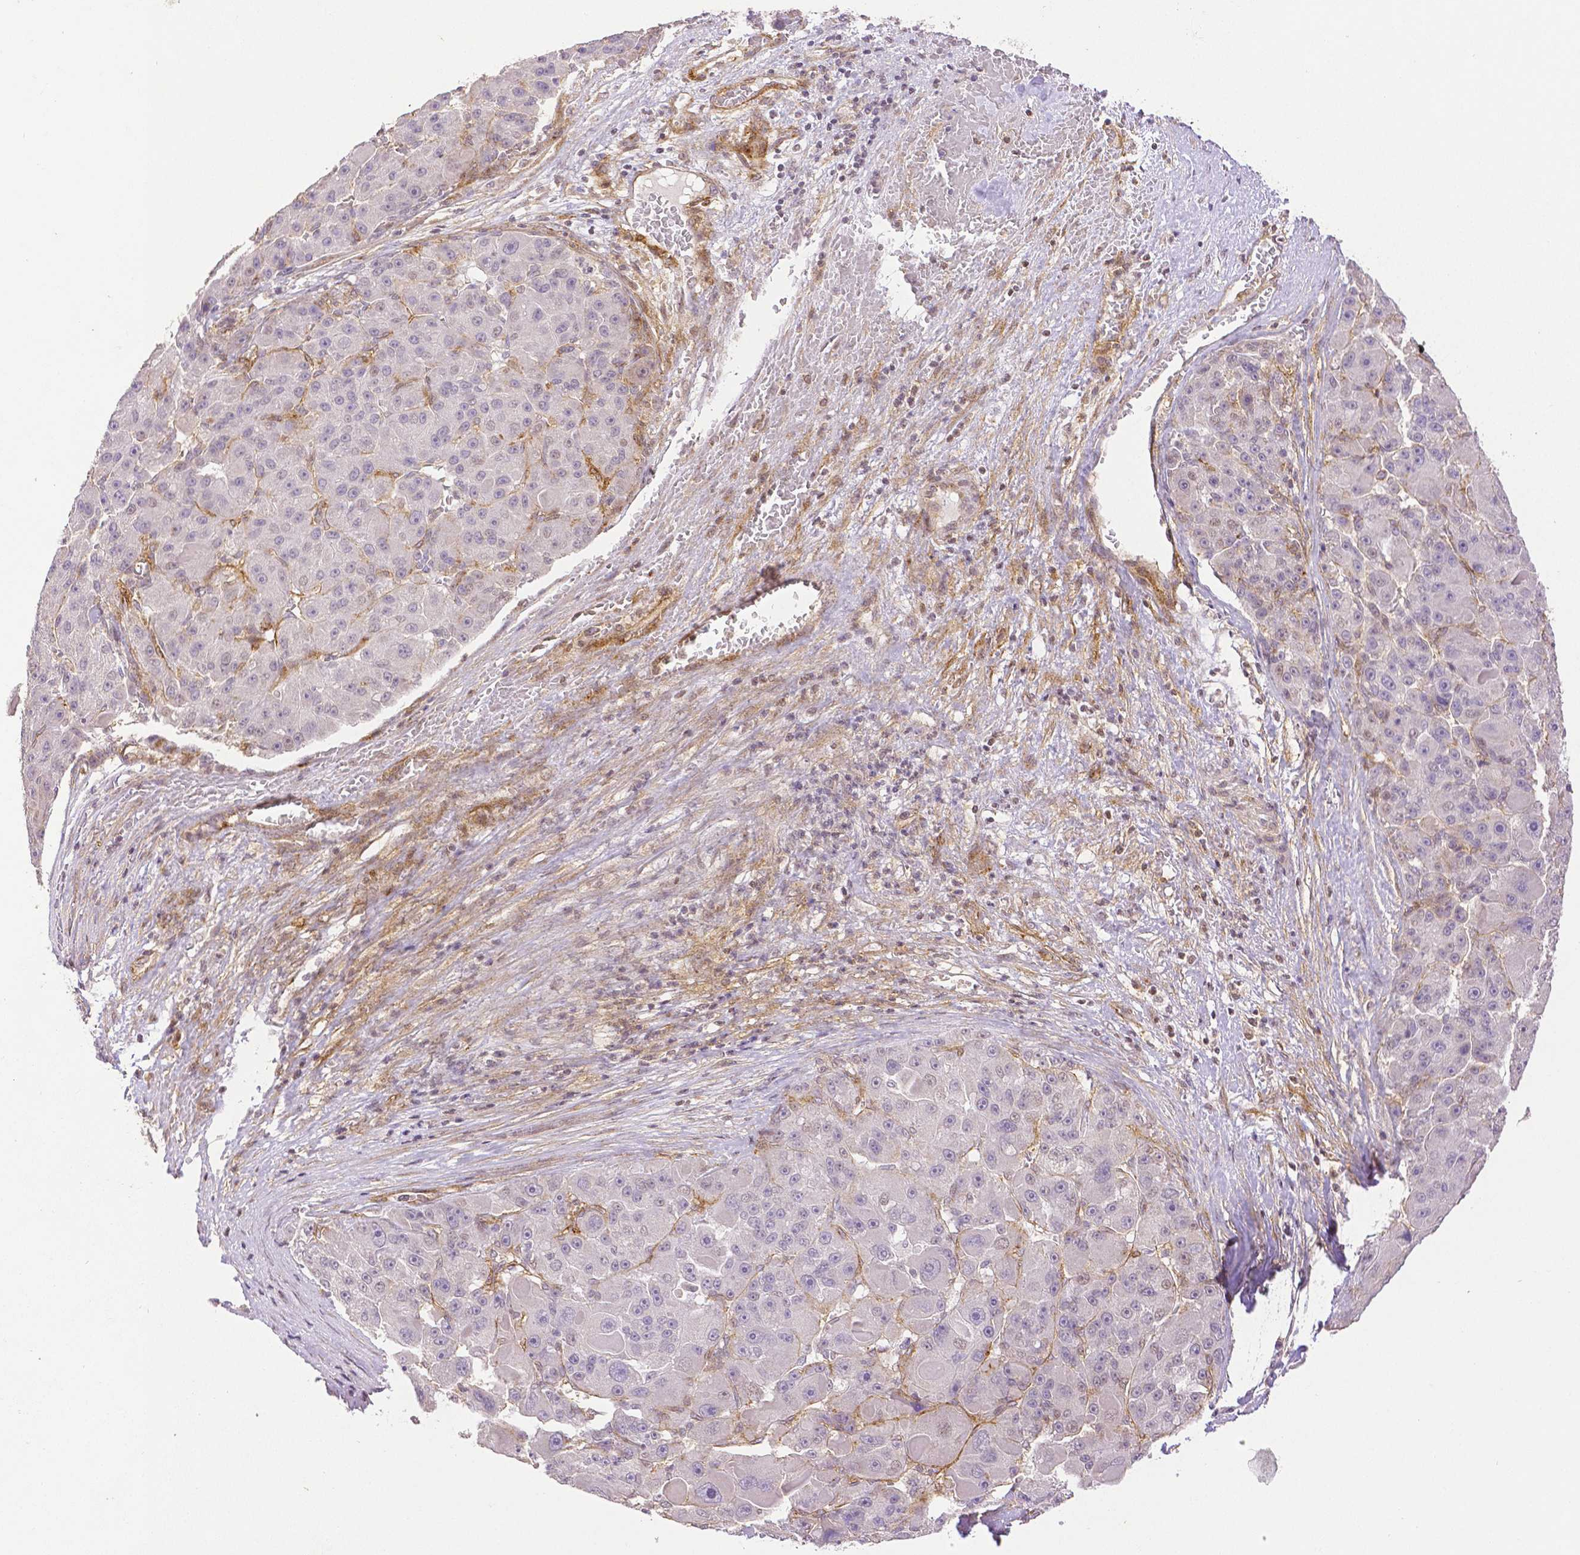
{"staining": {"intensity": "negative", "quantity": "none", "location": "none"}, "tissue": "liver cancer", "cell_type": "Tumor cells", "image_type": "cancer", "snomed": [{"axis": "morphology", "description": "Carcinoma, Hepatocellular, NOS"}, {"axis": "topography", "description": "Liver"}], "caption": "An immunohistochemistry micrograph of hepatocellular carcinoma (liver) is shown. There is no staining in tumor cells of hepatocellular carcinoma (liver). The staining was performed using DAB to visualize the protein expression in brown, while the nuclei were stained in blue with hematoxylin (Magnification: 20x).", "gene": "THY1", "patient": {"sex": "male", "age": 76}}